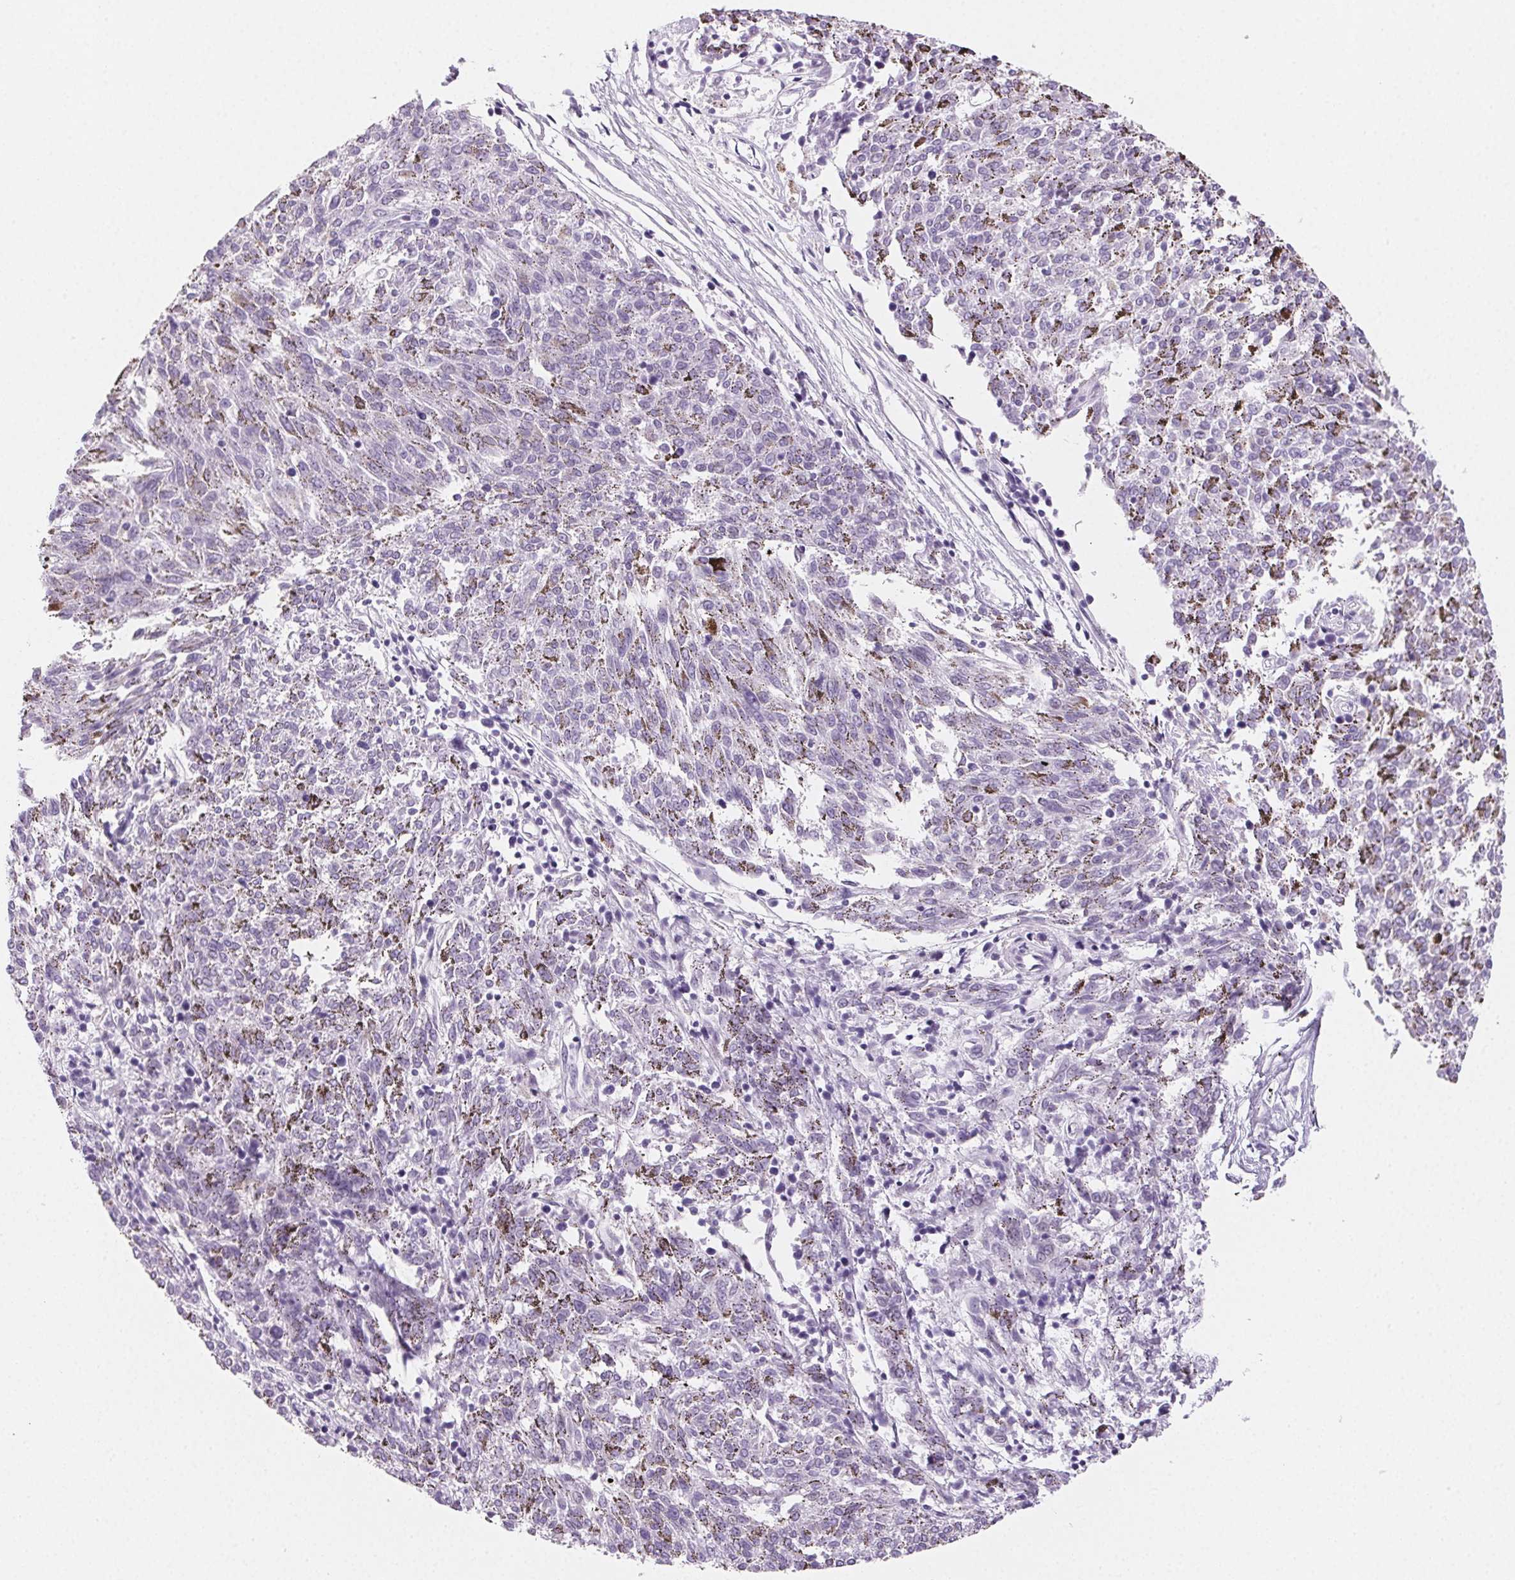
{"staining": {"intensity": "negative", "quantity": "none", "location": "none"}, "tissue": "melanoma", "cell_type": "Tumor cells", "image_type": "cancer", "snomed": [{"axis": "morphology", "description": "Malignant melanoma, NOS"}, {"axis": "topography", "description": "Skin"}], "caption": "Tumor cells are negative for brown protein staining in melanoma. (DAB (3,3'-diaminobenzidine) immunohistochemistry (IHC) with hematoxylin counter stain).", "gene": "PRSS3", "patient": {"sex": "female", "age": 72}}